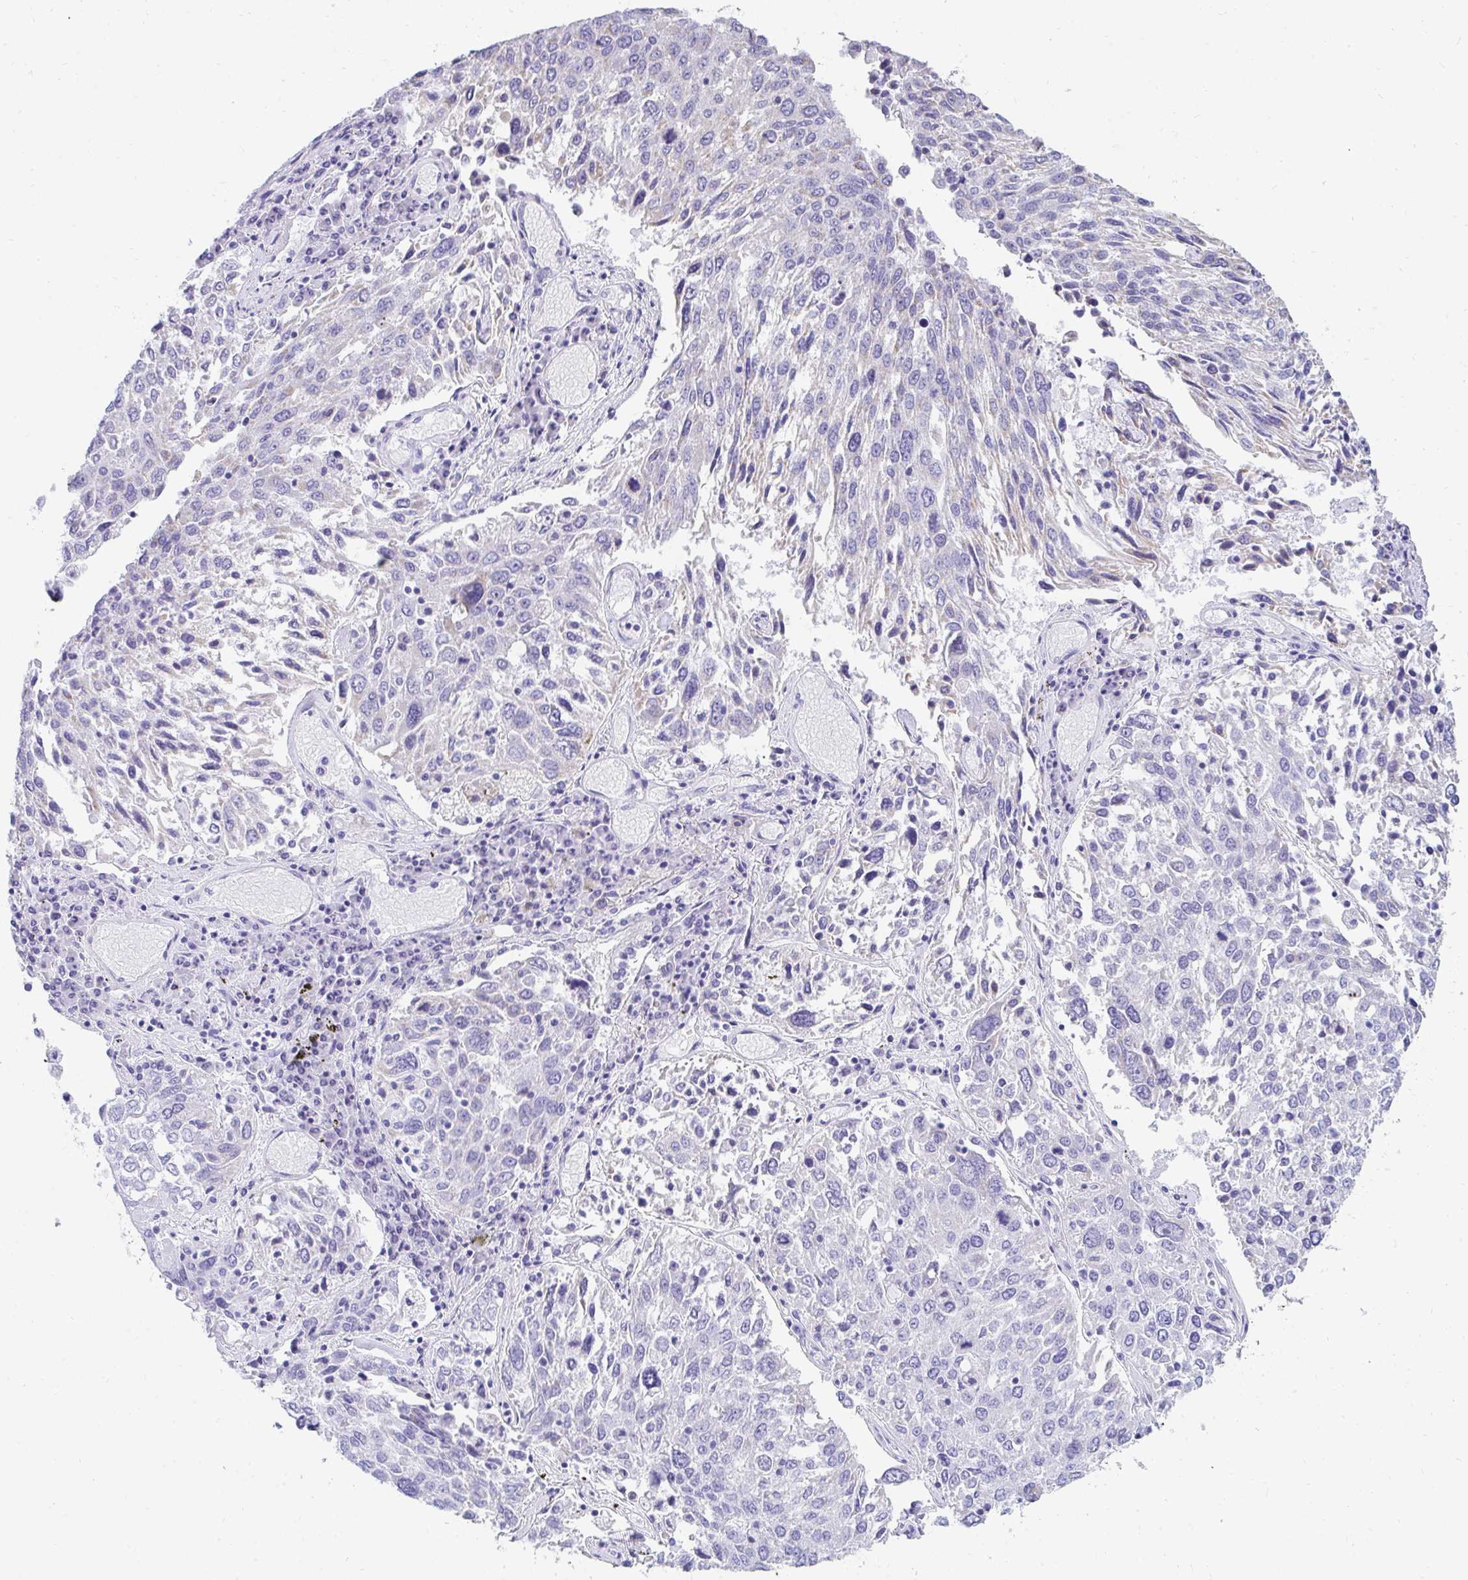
{"staining": {"intensity": "negative", "quantity": "none", "location": "none"}, "tissue": "lung cancer", "cell_type": "Tumor cells", "image_type": "cancer", "snomed": [{"axis": "morphology", "description": "Squamous cell carcinoma, NOS"}, {"axis": "topography", "description": "Lung"}], "caption": "DAB immunohistochemical staining of human squamous cell carcinoma (lung) displays no significant staining in tumor cells.", "gene": "PC", "patient": {"sex": "male", "age": 65}}